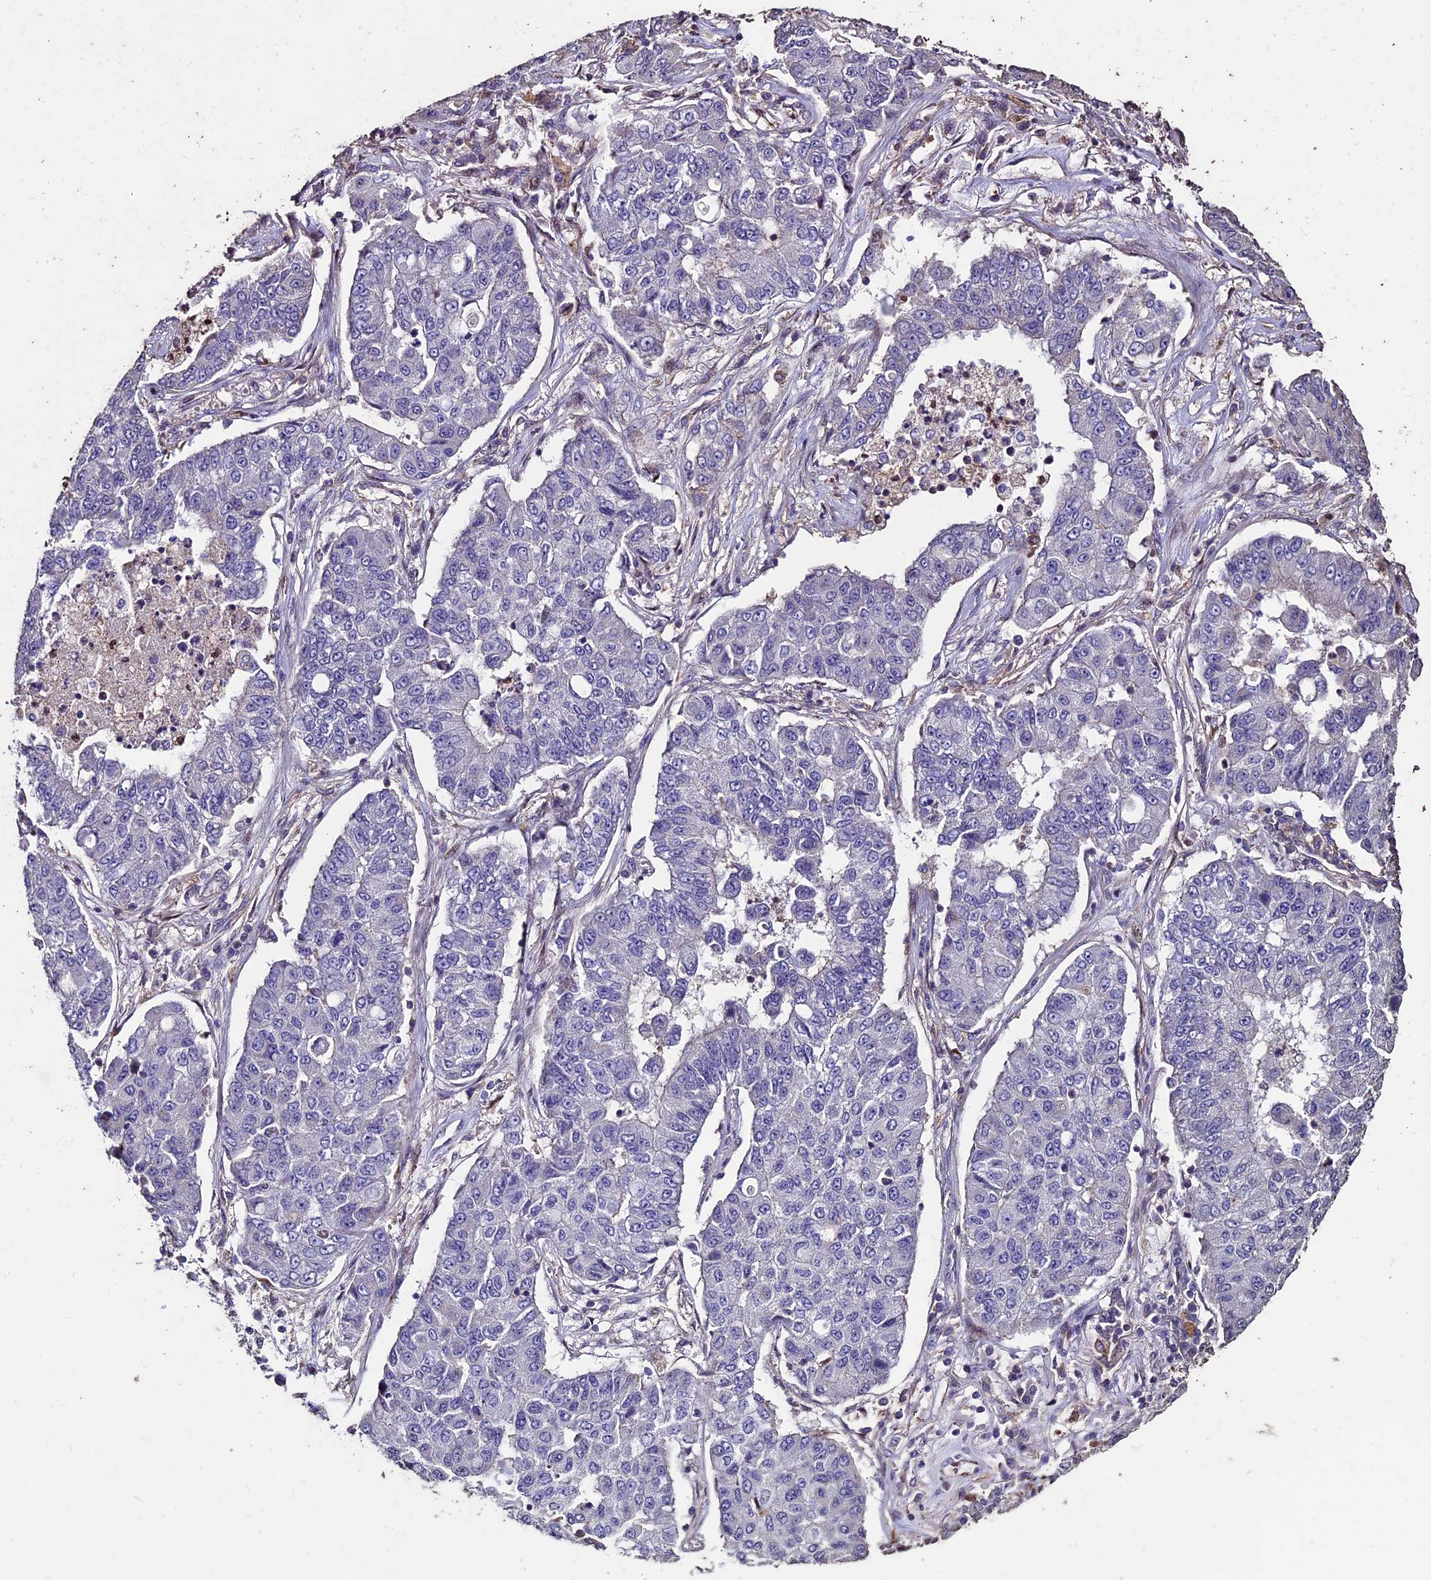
{"staining": {"intensity": "negative", "quantity": "none", "location": "none"}, "tissue": "lung cancer", "cell_type": "Tumor cells", "image_type": "cancer", "snomed": [{"axis": "morphology", "description": "Squamous cell carcinoma, NOS"}, {"axis": "topography", "description": "Lung"}], "caption": "Image shows no protein staining in tumor cells of lung squamous cell carcinoma tissue.", "gene": "USB1", "patient": {"sex": "male", "age": 74}}